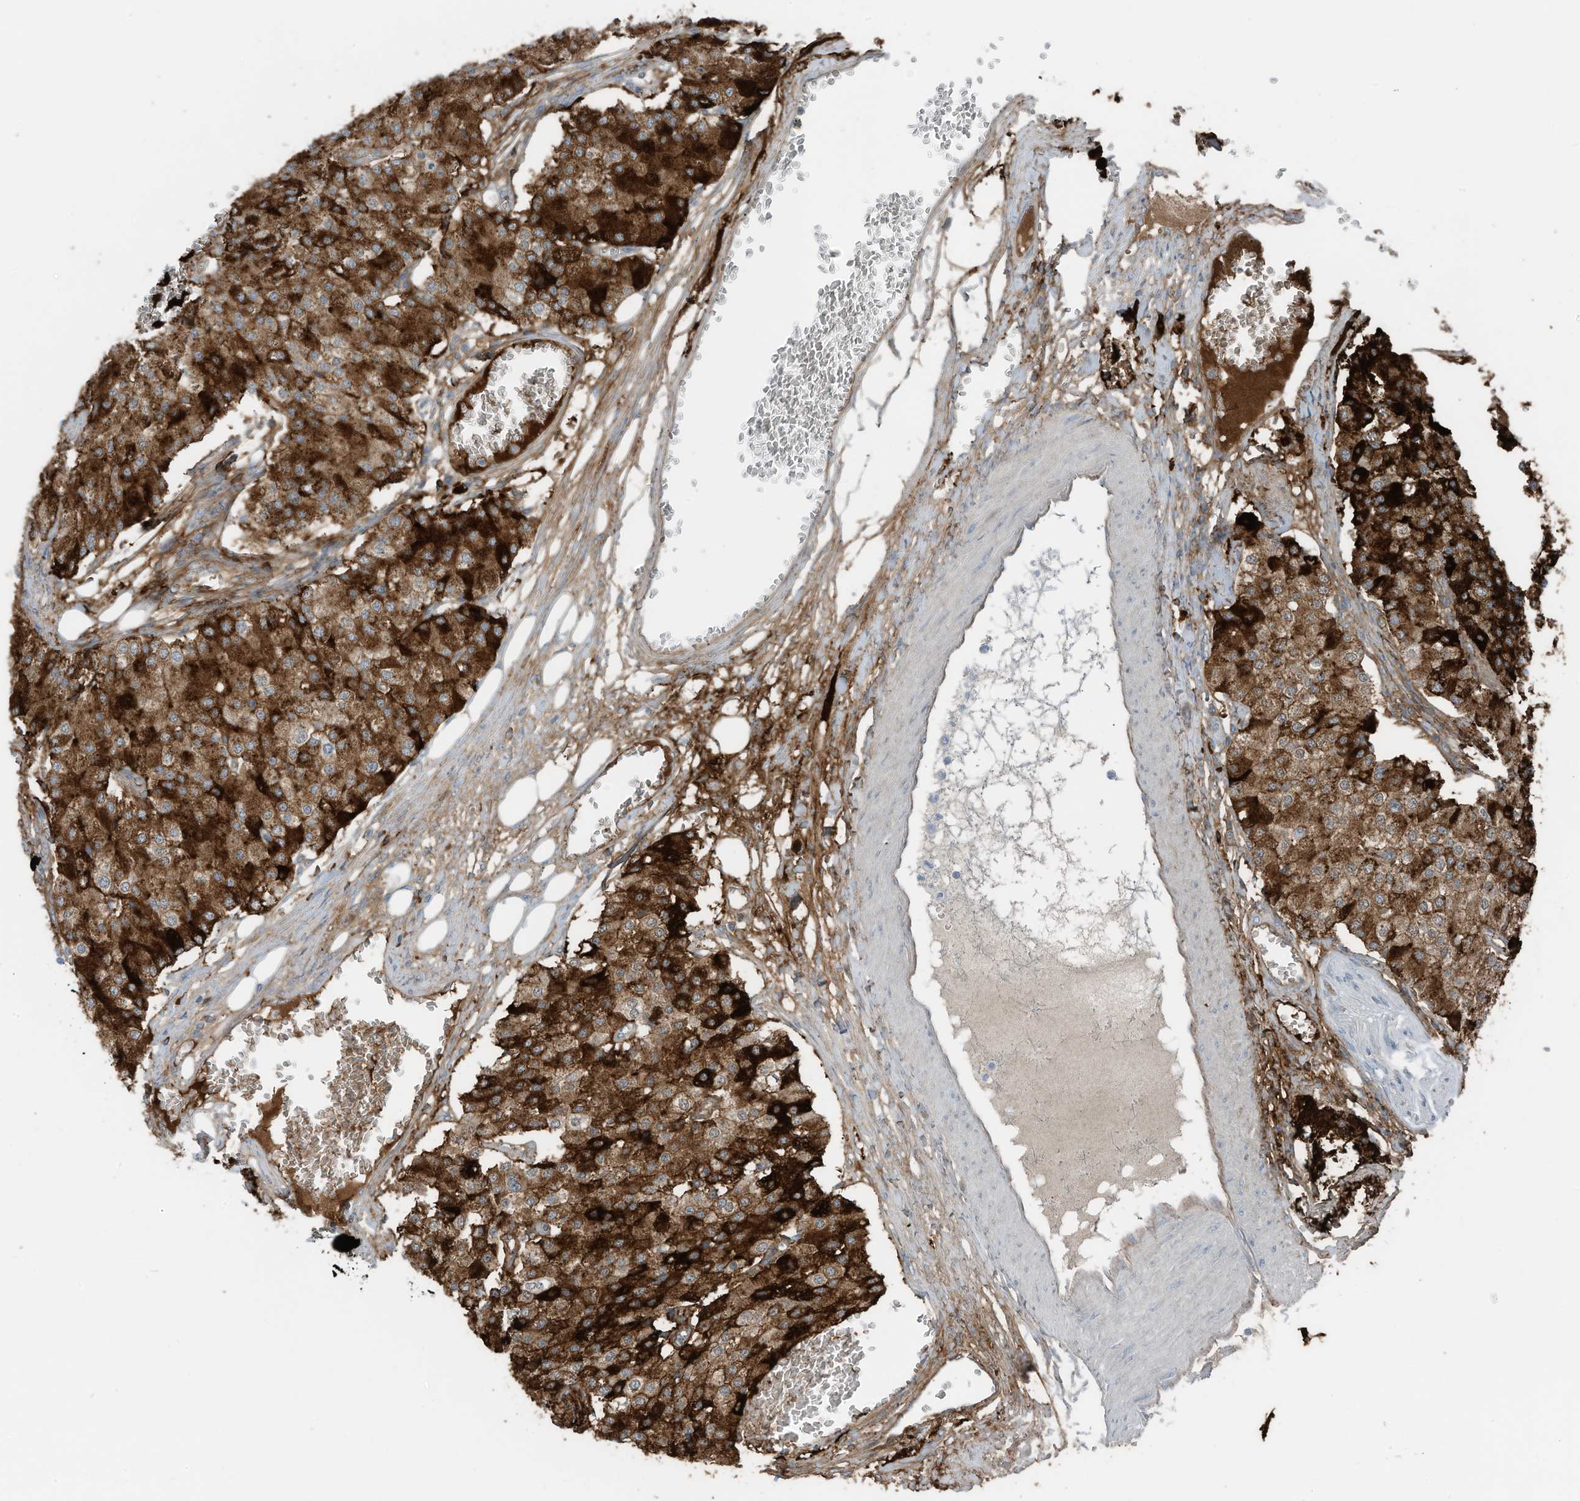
{"staining": {"intensity": "strong", "quantity": ">75%", "location": "cytoplasmic/membranous"}, "tissue": "carcinoid", "cell_type": "Tumor cells", "image_type": "cancer", "snomed": [{"axis": "morphology", "description": "Carcinoid, malignant, NOS"}, {"axis": "topography", "description": "Colon"}], "caption": "Protein expression analysis of carcinoid demonstrates strong cytoplasmic/membranous positivity in about >75% of tumor cells. (Stains: DAB (3,3'-diaminobenzidine) in brown, nuclei in blue, Microscopy: brightfield microscopy at high magnification).", "gene": "ARHGEF33", "patient": {"sex": "female", "age": 52}}